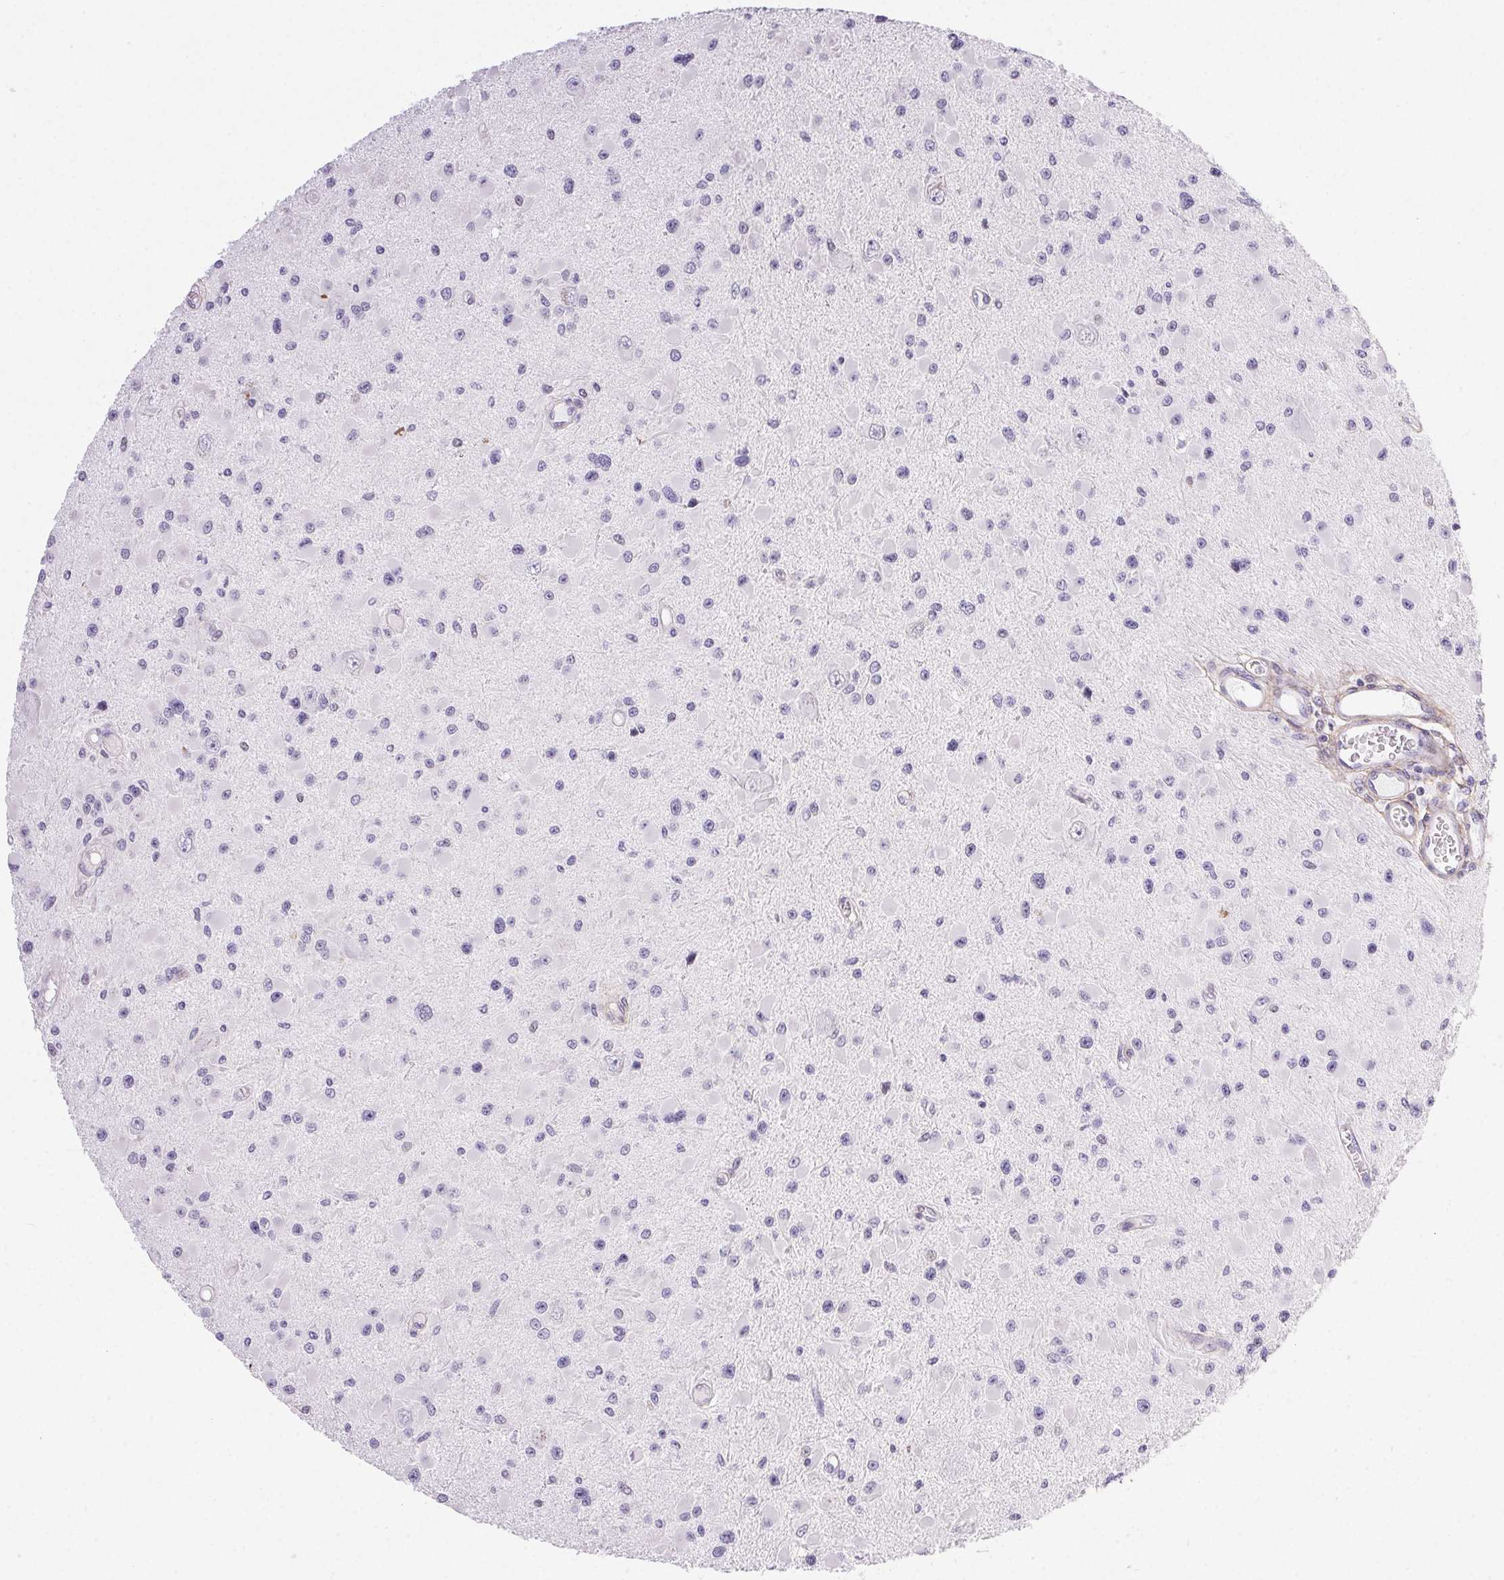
{"staining": {"intensity": "negative", "quantity": "none", "location": "none"}, "tissue": "glioma", "cell_type": "Tumor cells", "image_type": "cancer", "snomed": [{"axis": "morphology", "description": "Glioma, malignant, High grade"}, {"axis": "topography", "description": "Brain"}], "caption": "IHC histopathology image of neoplastic tissue: malignant glioma (high-grade) stained with DAB (3,3'-diaminobenzidine) shows no significant protein expression in tumor cells. (DAB immunohistochemistry visualized using brightfield microscopy, high magnification).", "gene": "PDZD2", "patient": {"sex": "male", "age": 54}}